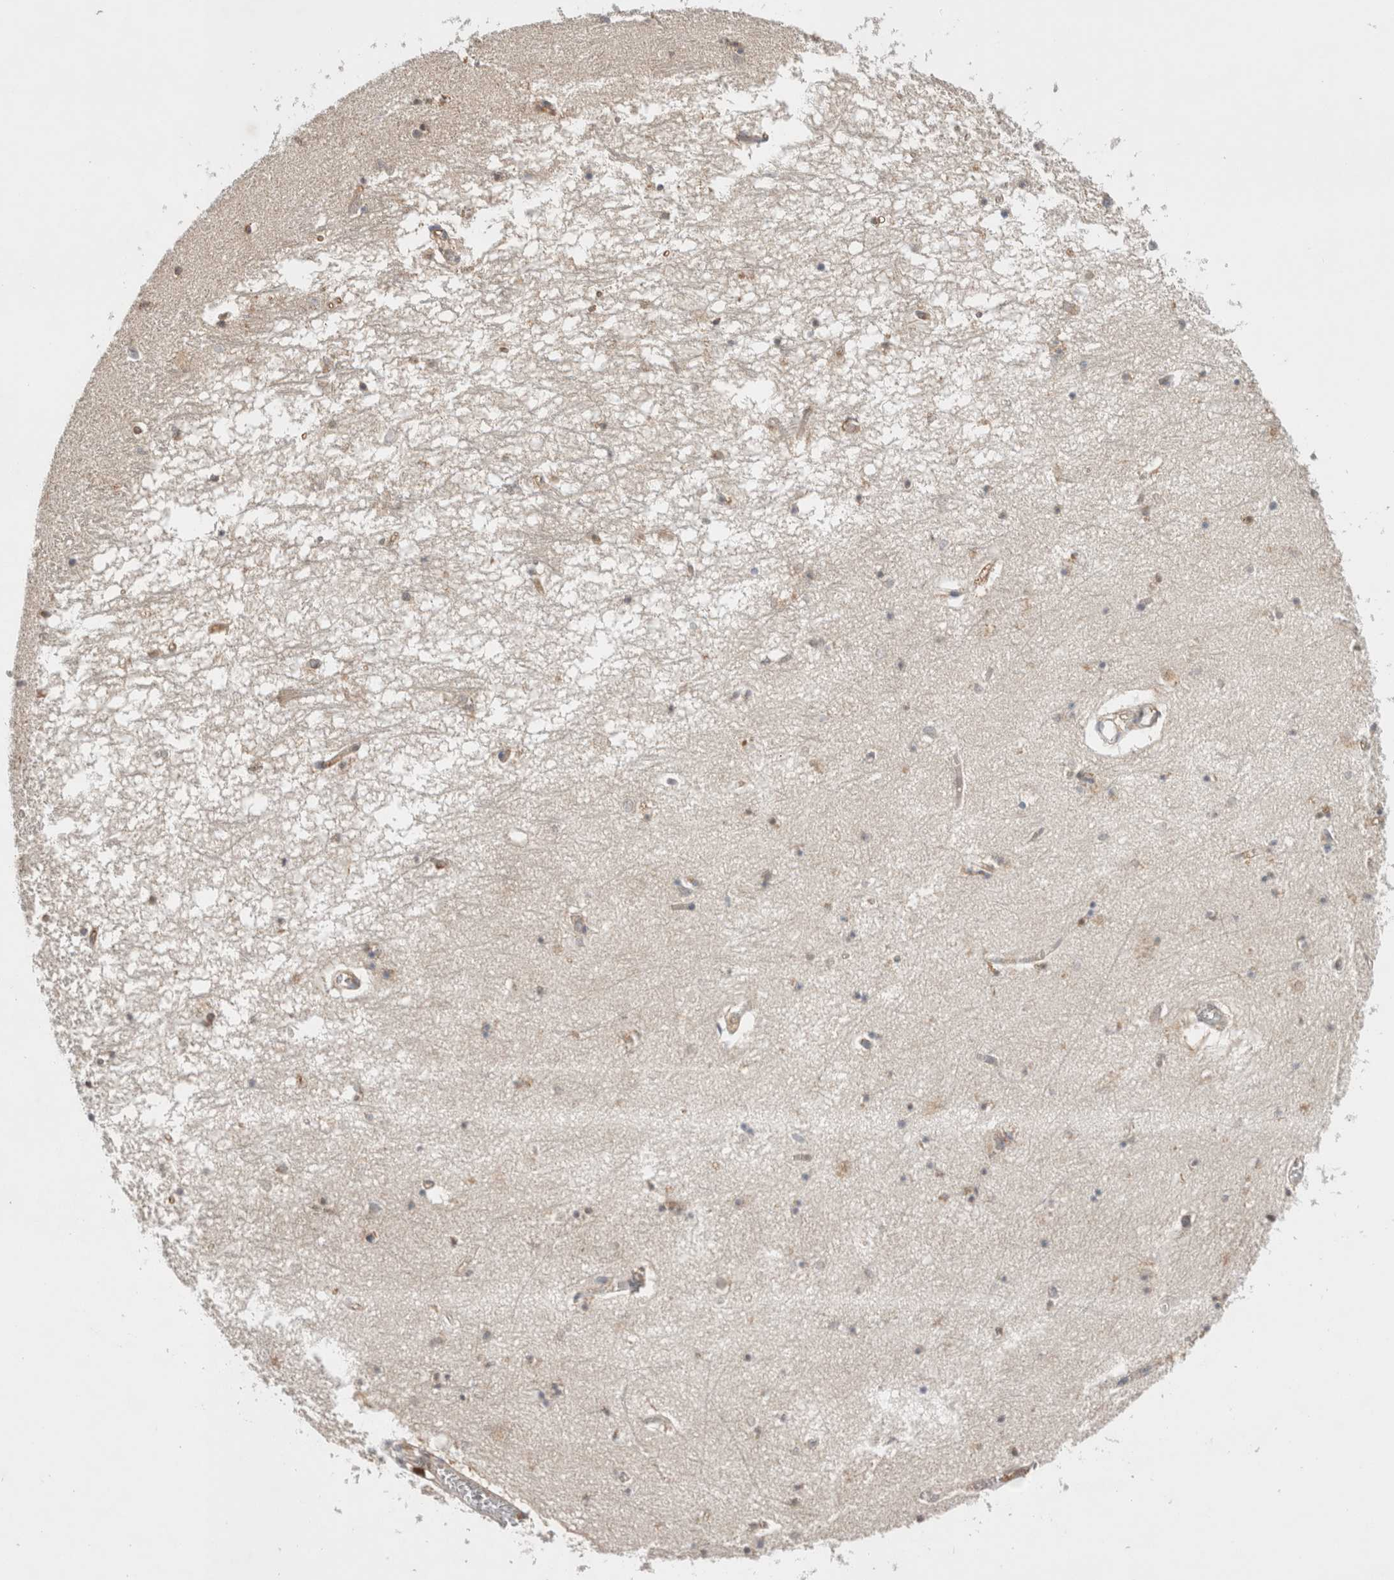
{"staining": {"intensity": "moderate", "quantity": "25%-75%", "location": "cytoplasmic/membranous,nuclear"}, "tissue": "hippocampus", "cell_type": "Glial cells", "image_type": "normal", "snomed": [{"axis": "morphology", "description": "Normal tissue, NOS"}, {"axis": "topography", "description": "Hippocampus"}], "caption": "High-power microscopy captured an immunohistochemistry (IHC) image of benign hippocampus, revealing moderate cytoplasmic/membranous,nuclear expression in approximately 25%-75% of glial cells.", "gene": "OTUD6B", "patient": {"sex": "male", "age": 70}}